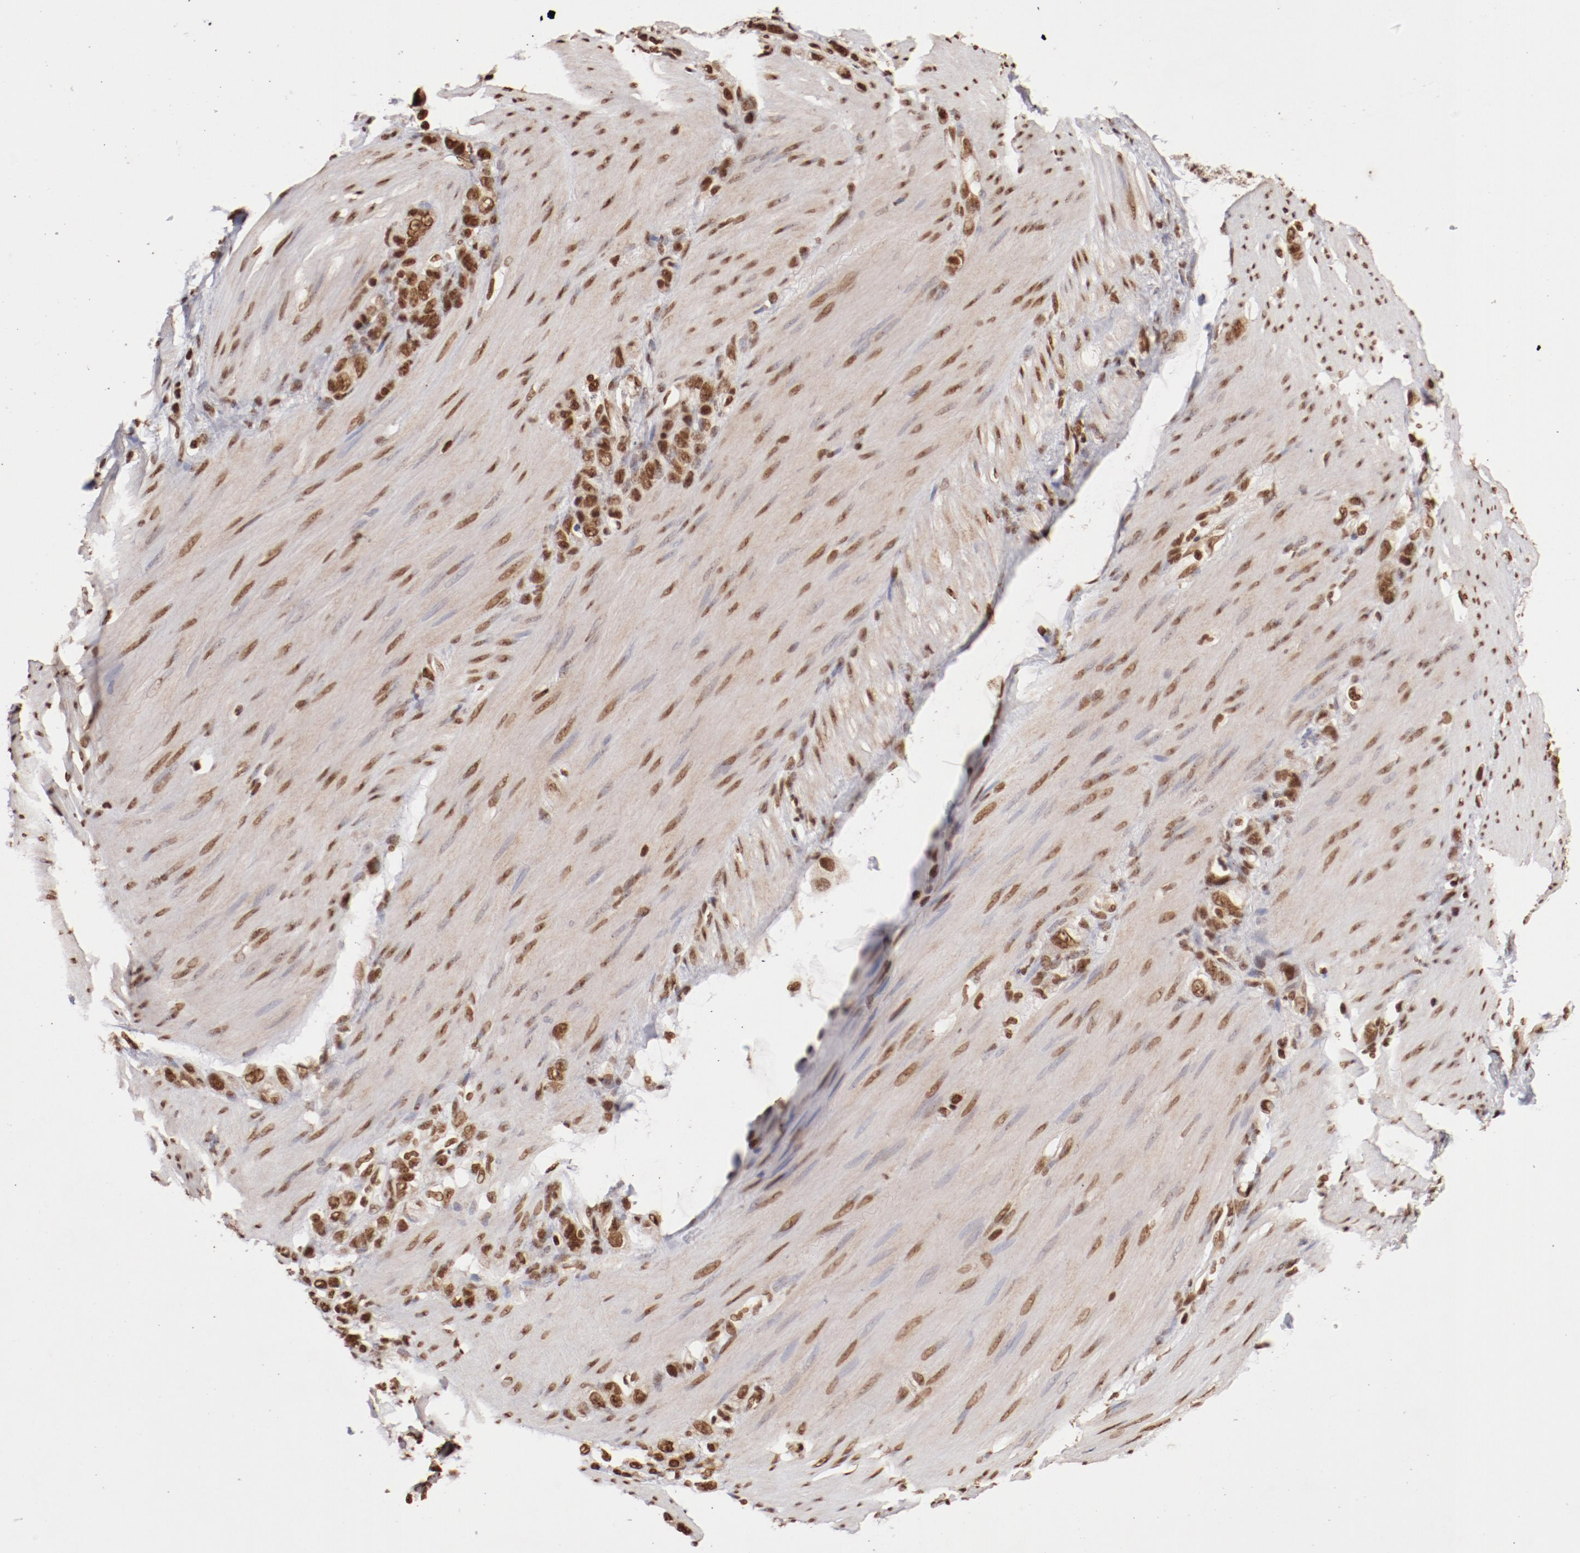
{"staining": {"intensity": "moderate", "quantity": ">75%", "location": "nuclear"}, "tissue": "stomach cancer", "cell_type": "Tumor cells", "image_type": "cancer", "snomed": [{"axis": "morphology", "description": "Normal tissue, NOS"}, {"axis": "morphology", "description": "Adenocarcinoma, NOS"}, {"axis": "morphology", "description": "Adenocarcinoma, High grade"}, {"axis": "topography", "description": "Stomach, upper"}, {"axis": "topography", "description": "Stomach"}], "caption": "Stomach cancer (adenocarcinoma) was stained to show a protein in brown. There is medium levels of moderate nuclear staining in about >75% of tumor cells.", "gene": "ABL2", "patient": {"sex": "female", "age": 65}}